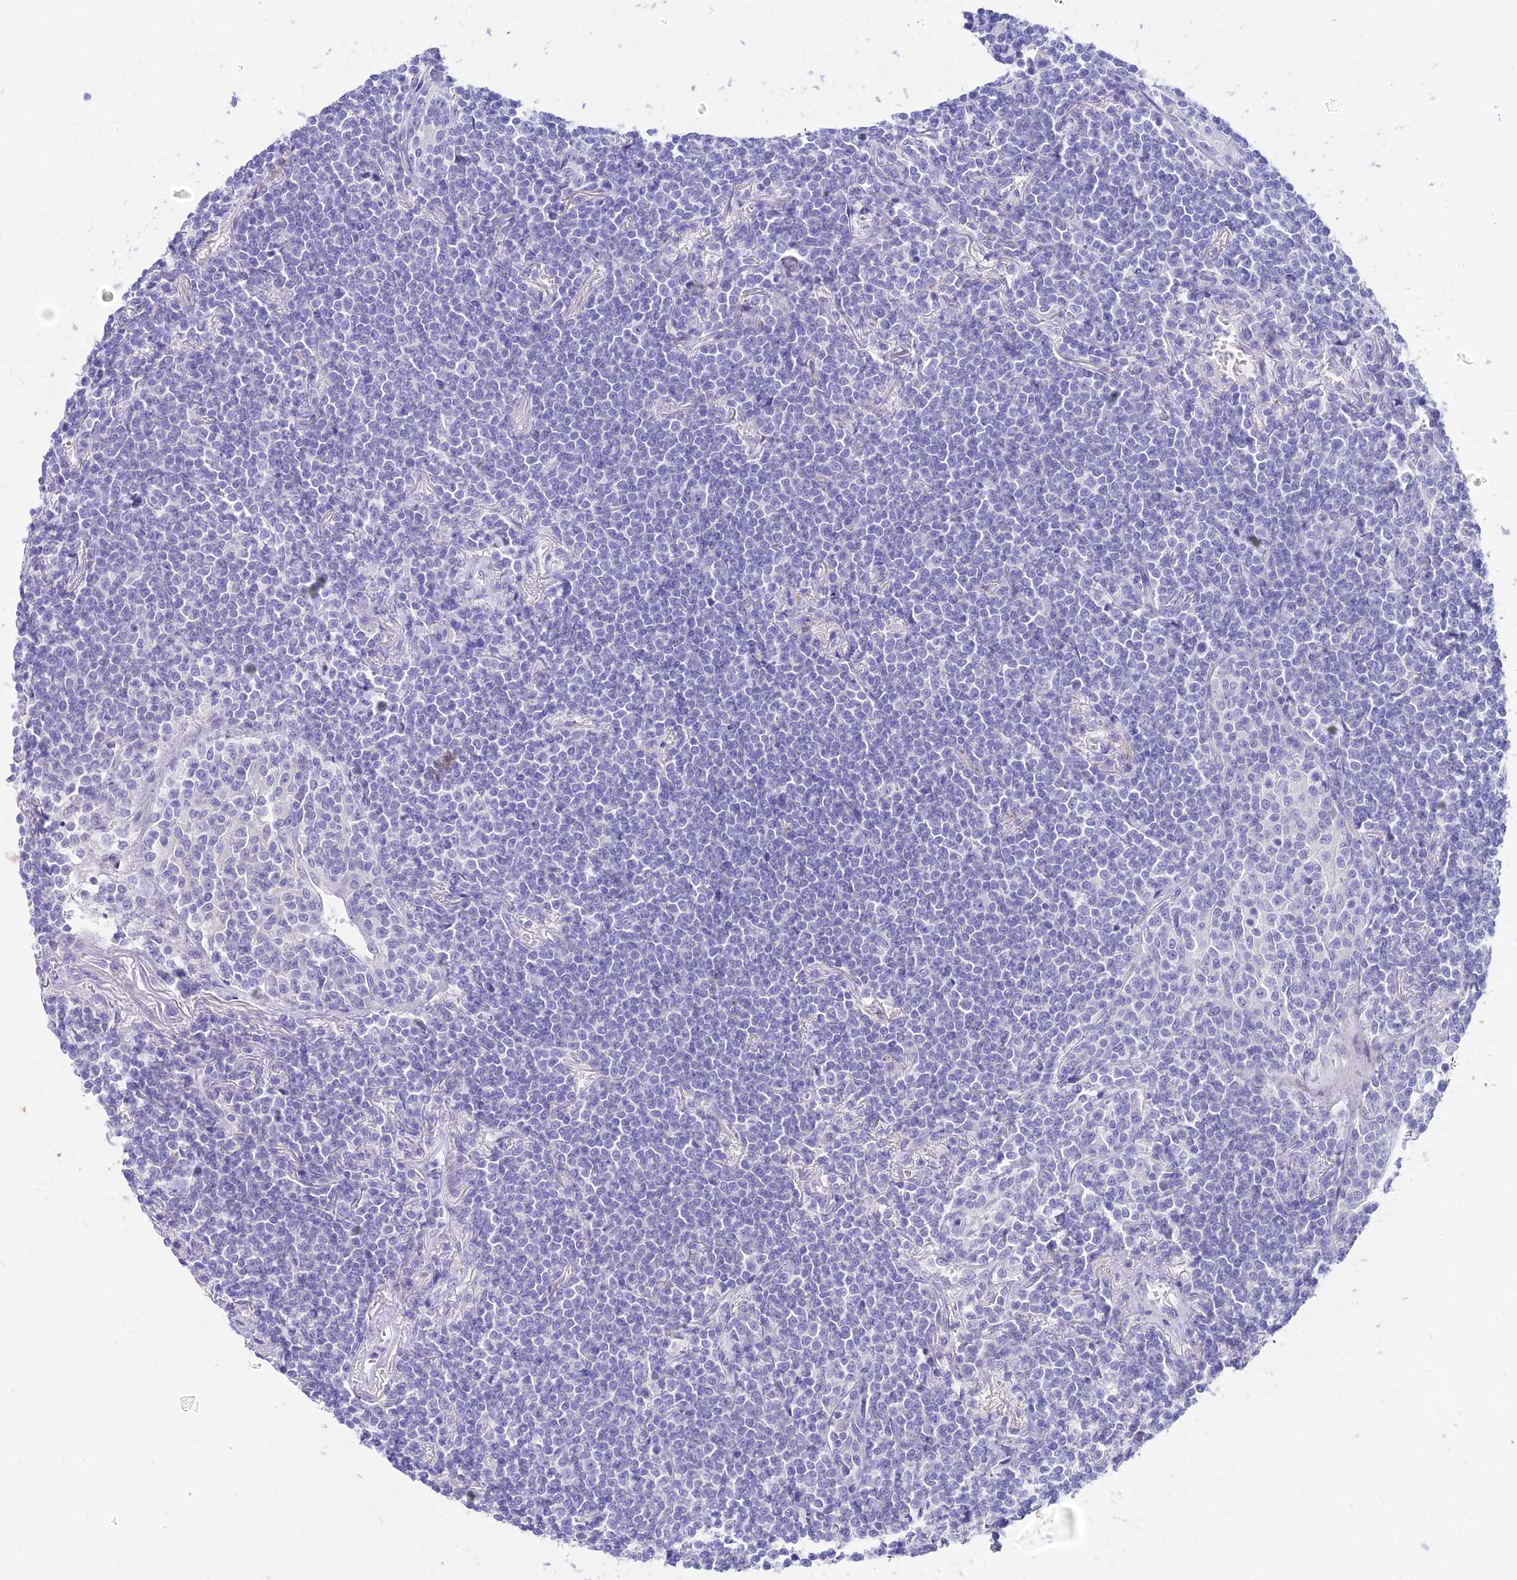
{"staining": {"intensity": "negative", "quantity": "none", "location": "none"}, "tissue": "lymphoma", "cell_type": "Tumor cells", "image_type": "cancer", "snomed": [{"axis": "morphology", "description": "Malignant lymphoma, non-Hodgkin's type, Low grade"}, {"axis": "topography", "description": "Lung"}], "caption": "This is an immunohistochemistry micrograph of human lymphoma. There is no positivity in tumor cells.", "gene": "TAC3", "patient": {"sex": "female", "age": 71}}